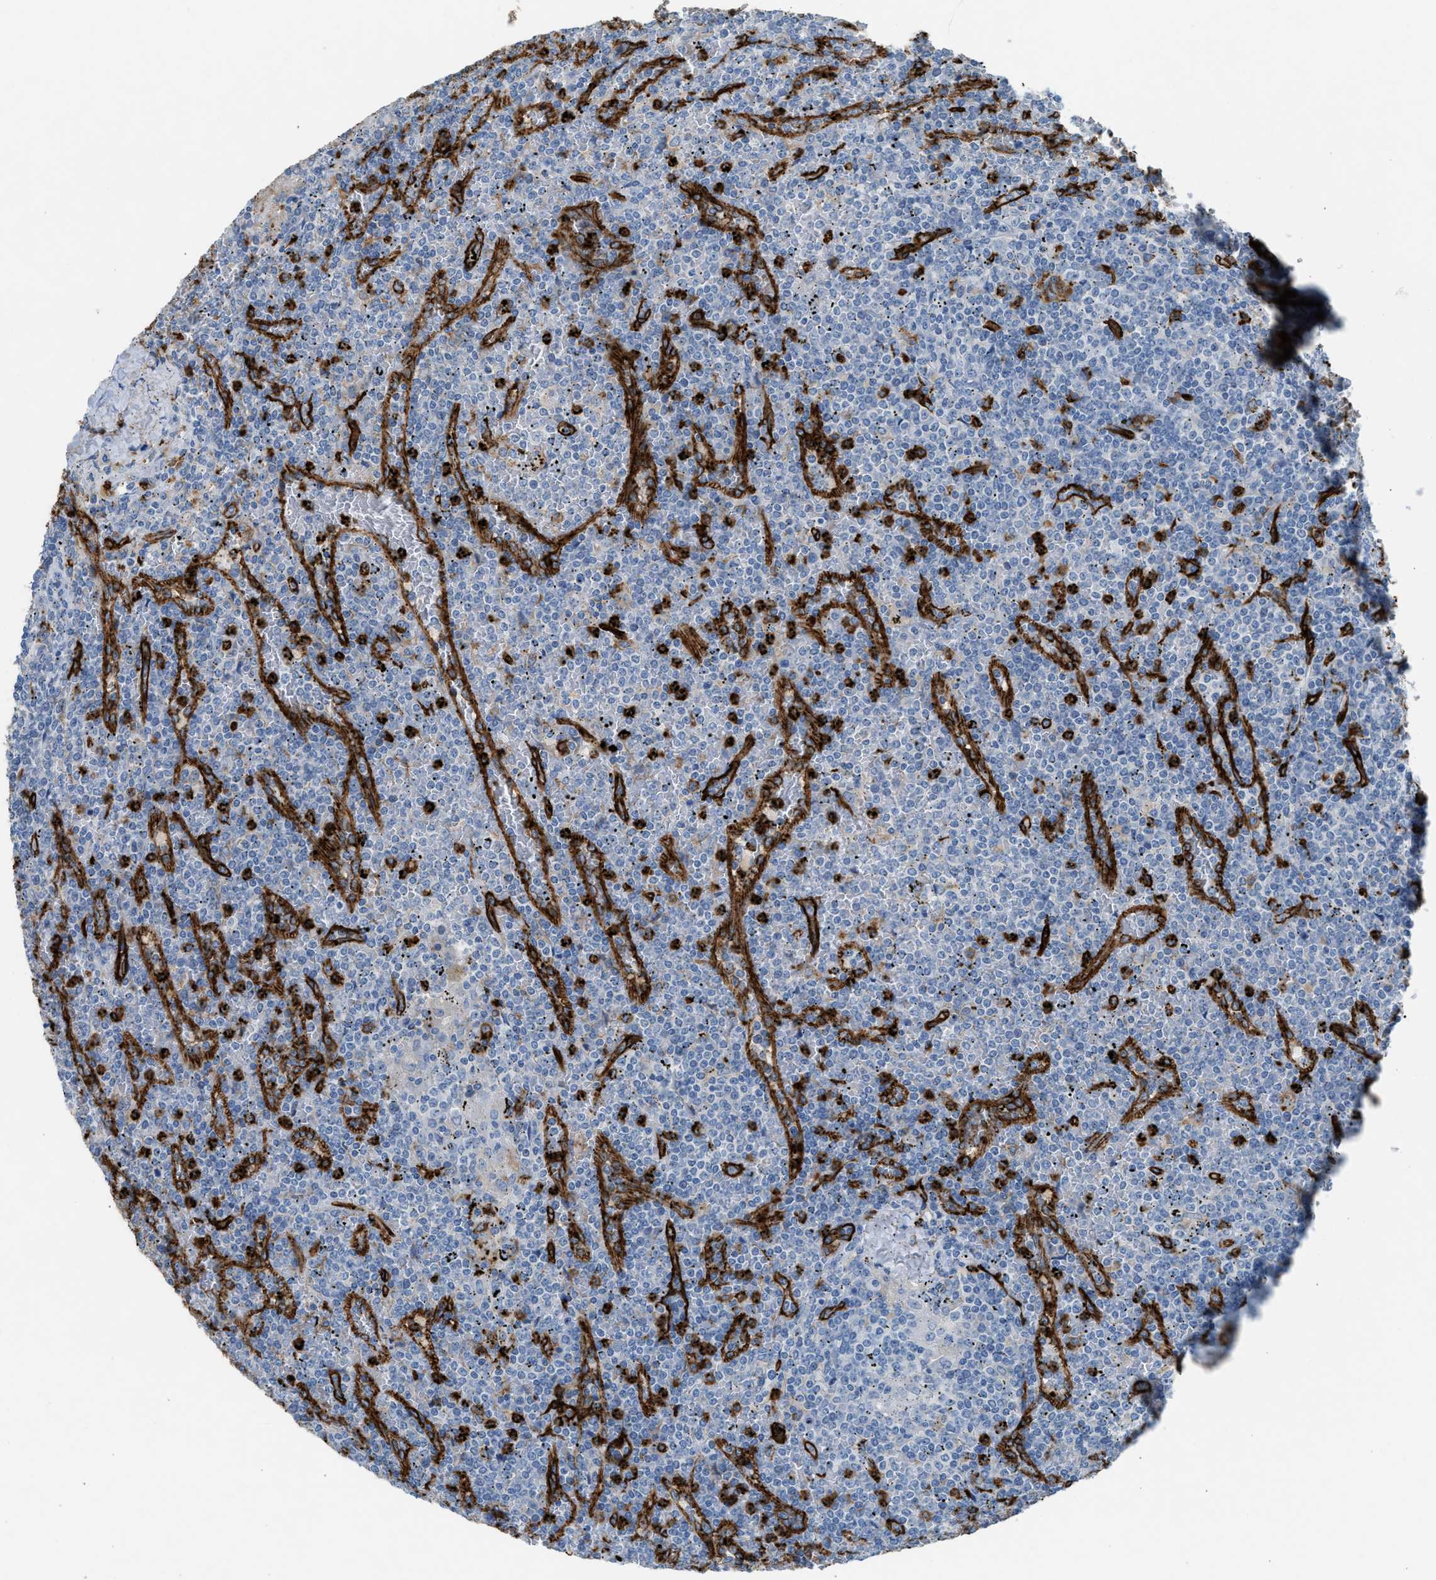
{"staining": {"intensity": "negative", "quantity": "none", "location": "none"}, "tissue": "lymphoma", "cell_type": "Tumor cells", "image_type": "cancer", "snomed": [{"axis": "morphology", "description": "Malignant lymphoma, non-Hodgkin's type, Low grade"}, {"axis": "topography", "description": "Spleen"}], "caption": "Tumor cells show no significant expression in lymphoma.", "gene": "DYSF", "patient": {"sex": "female", "age": 19}}